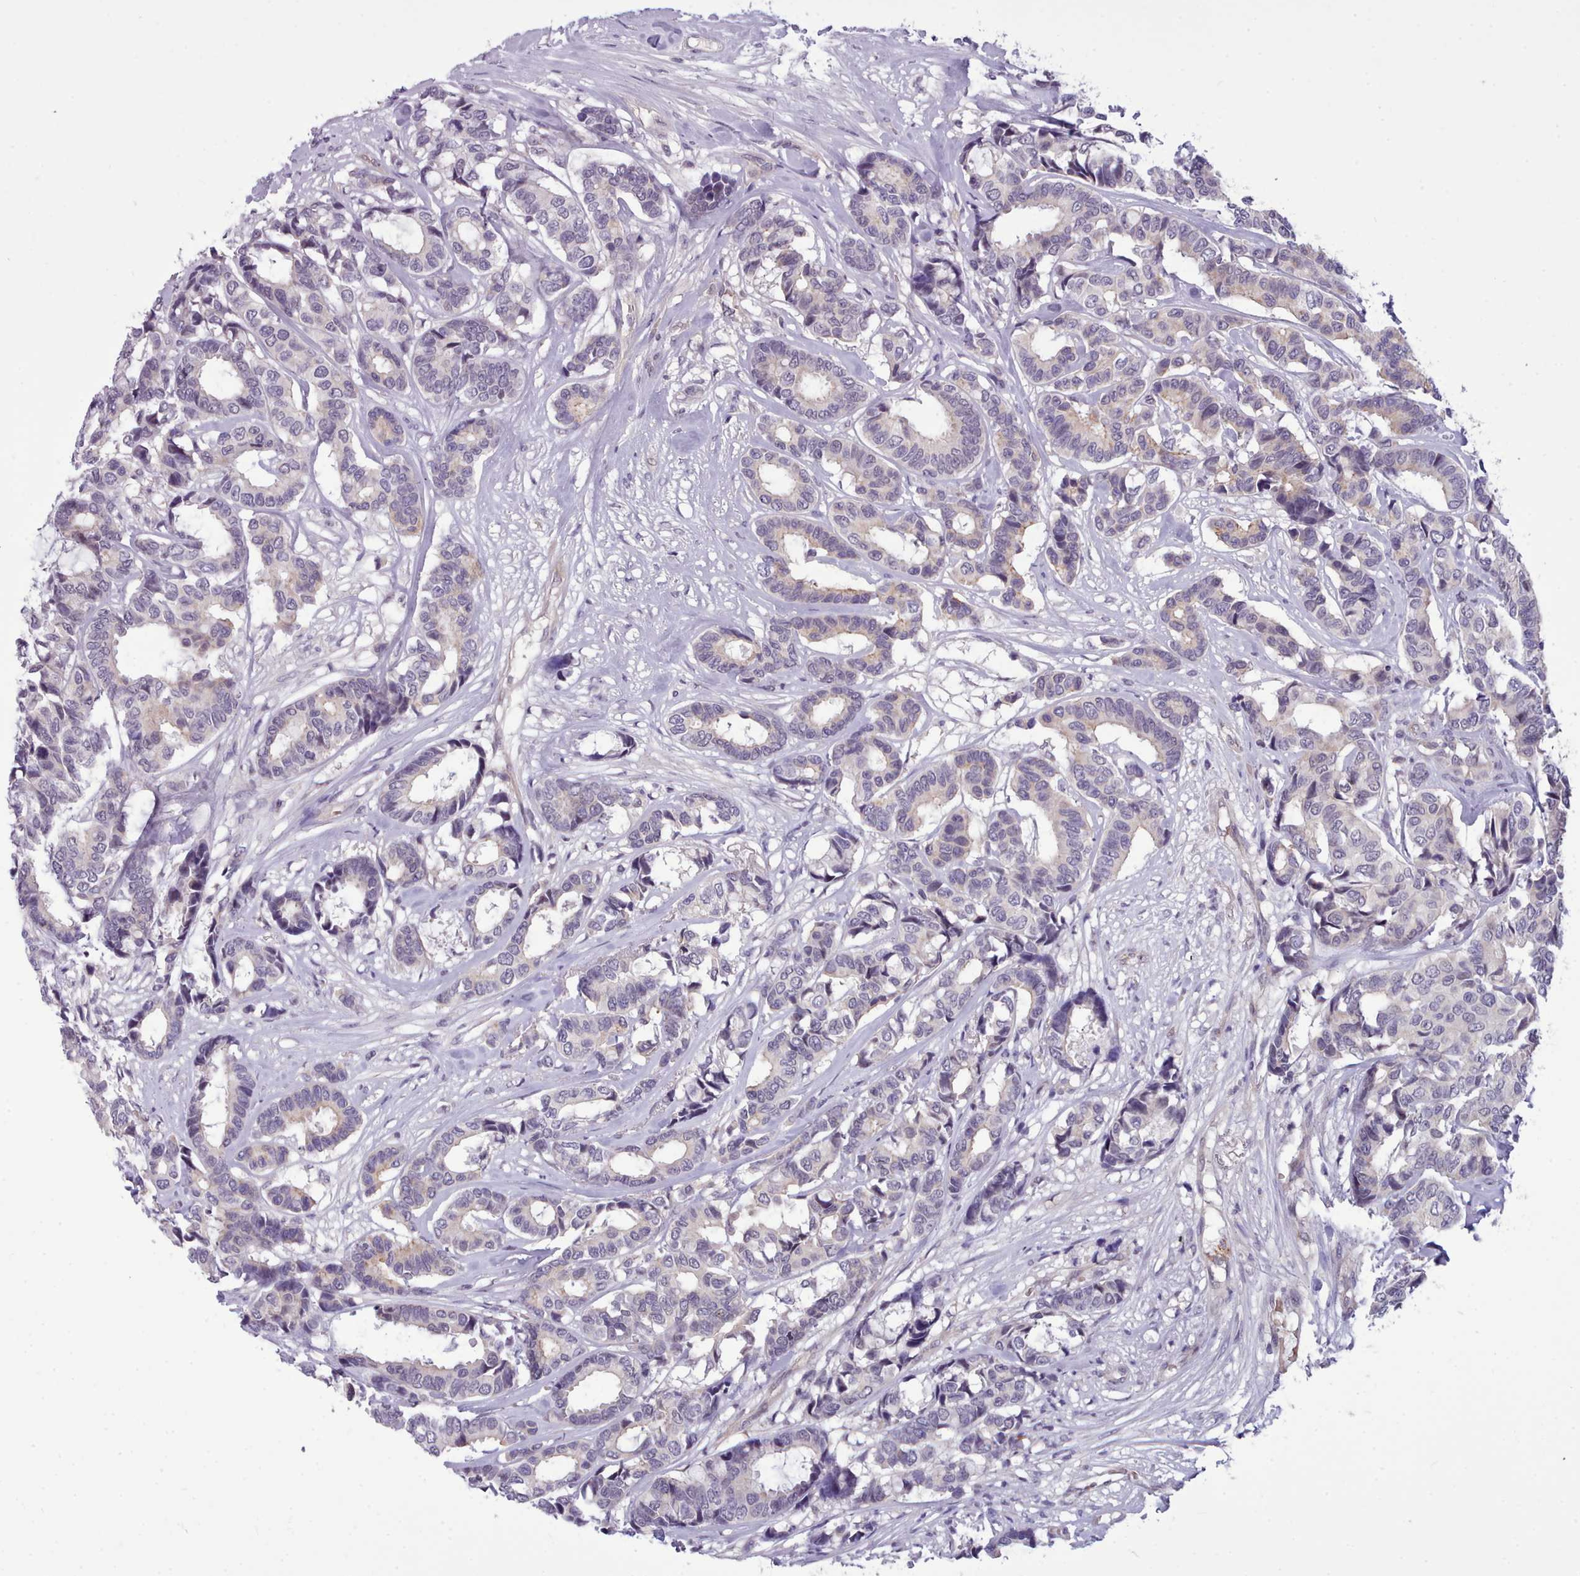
{"staining": {"intensity": "weak", "quantity": "25%-75%", "location": "cytoplasmic/membranous"}, "tissue": "breast cancer", "cell_type": "Tumor cells", "image_type": "cancer", "snomed": [{"axis": "morphology", "description": "Duct carcinoma"}, {"axis": "topography", "description": "Breast"}], "caption": "This photomicrograph shows breast cancer (infiltrating ductal carcinoma) stained with immunohistochemistry to label a protein in brown. The cytoplasmic/membranous of tumor cells show weak positivity for the protein. Nuclei are counter-stained blue.", "gene": "KCTD16", "patient": {"sex": "female", "age": 87}}